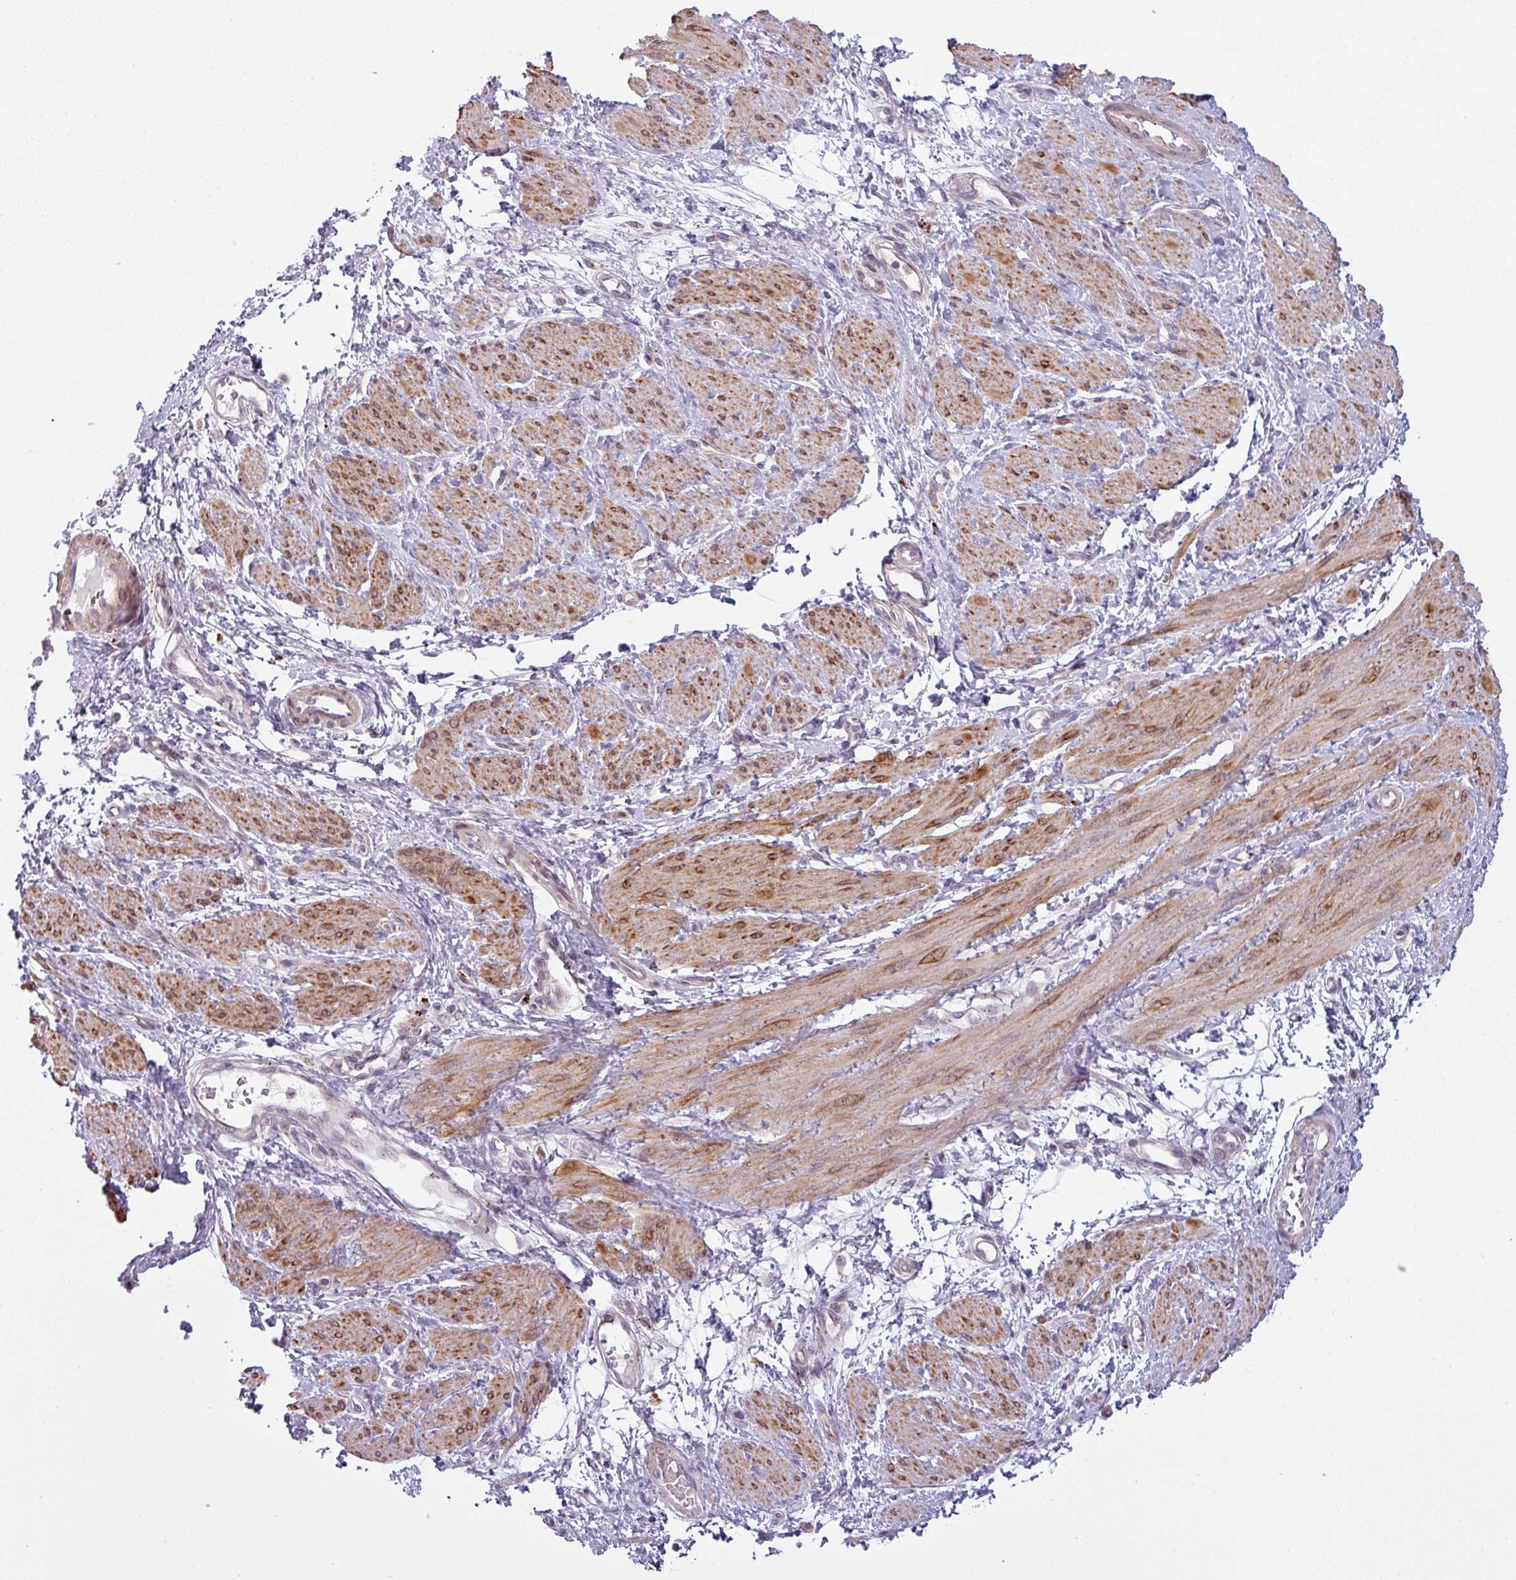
{"staining": {"intensity": "moderate", "quantity": "25%-75%", "location": "cytoplasmic/membranous"}, "tissue": "smooth muscle", "cell_type": "Smooth muscle cells", "image_type": "normal", "snomed": [{"axis": "morphology", "description": "Normal tissue, NOS"}, {"axis": "topography", "description": "Smooth muscle"}, {"axis": "topography", "description": "Uterus"}], "caption": "Moderate cytoplasmic/membranous staining is seen in about 25%-75% of smooth muscle cells in benign smooth muscle. The staining is performed using DAB brown chromogen to label protein expression. The nuclei are counter-stained blue using hematoxylin.", "gene": "MAP7D2", "patient": {"sex": "female", "age": 39}}